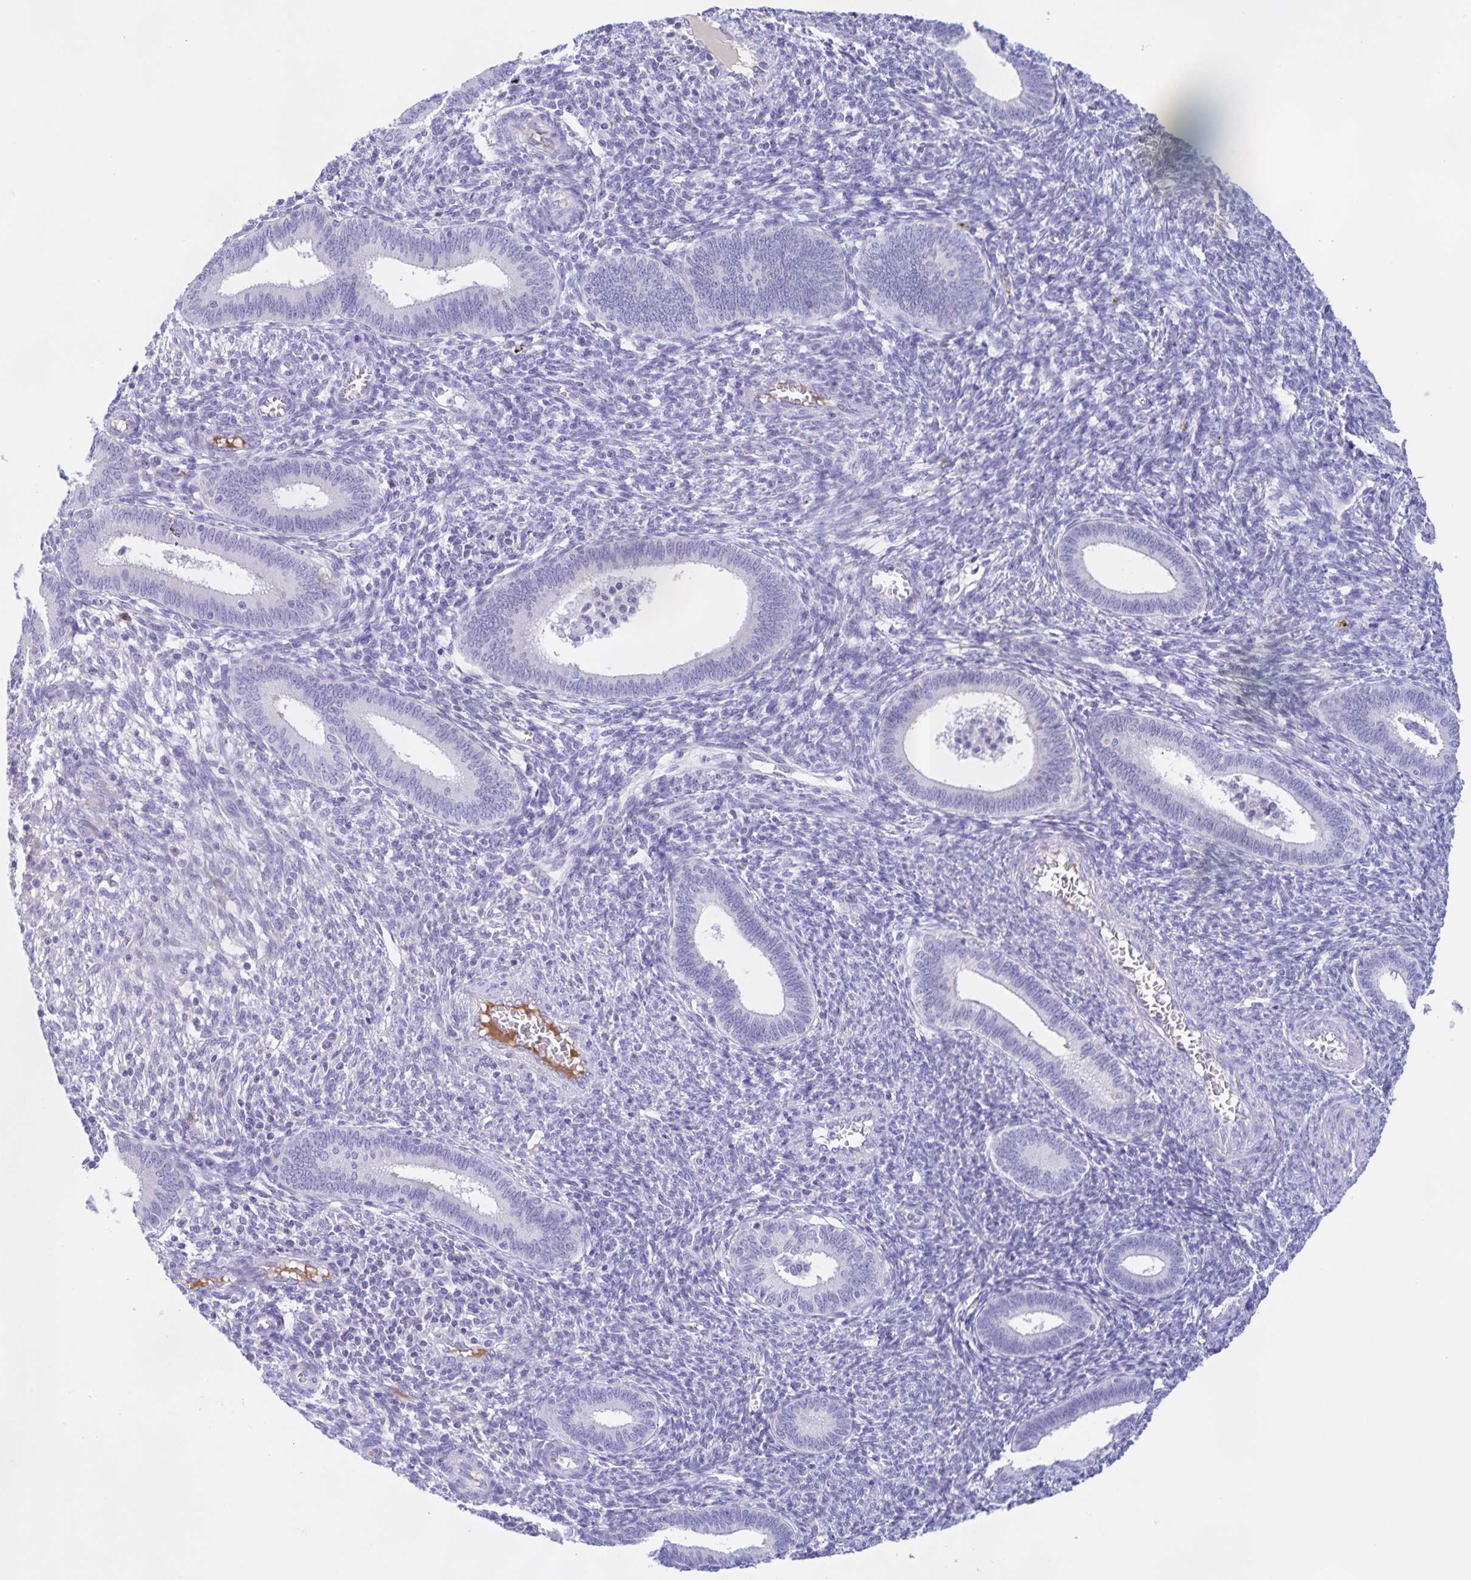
{"staining": {"intensity": "negative", "quantity": "none", "location": "none"}, "tissue": "endometrium", "cell_type": "Cells in endometrial stroma", "image_type": "normal", "snomed": [{"axis": "morphology", "description": "Normal tissue, NOS"}, {"axis": "topography", "description": "Endometrium"}], "caption": "High power microscopy photomicrograph of an immunohistochemistry micrograph of normal endometrium, revealing no significant positivity in cells in endometrial stroma. (DAB (3,3'-diaminobenzidine) immunohistochemistry visualized using brightfield microscopy, high magnification).", "gene": "CATSPER4", "patient": {"sex": "female", "age": 41}}